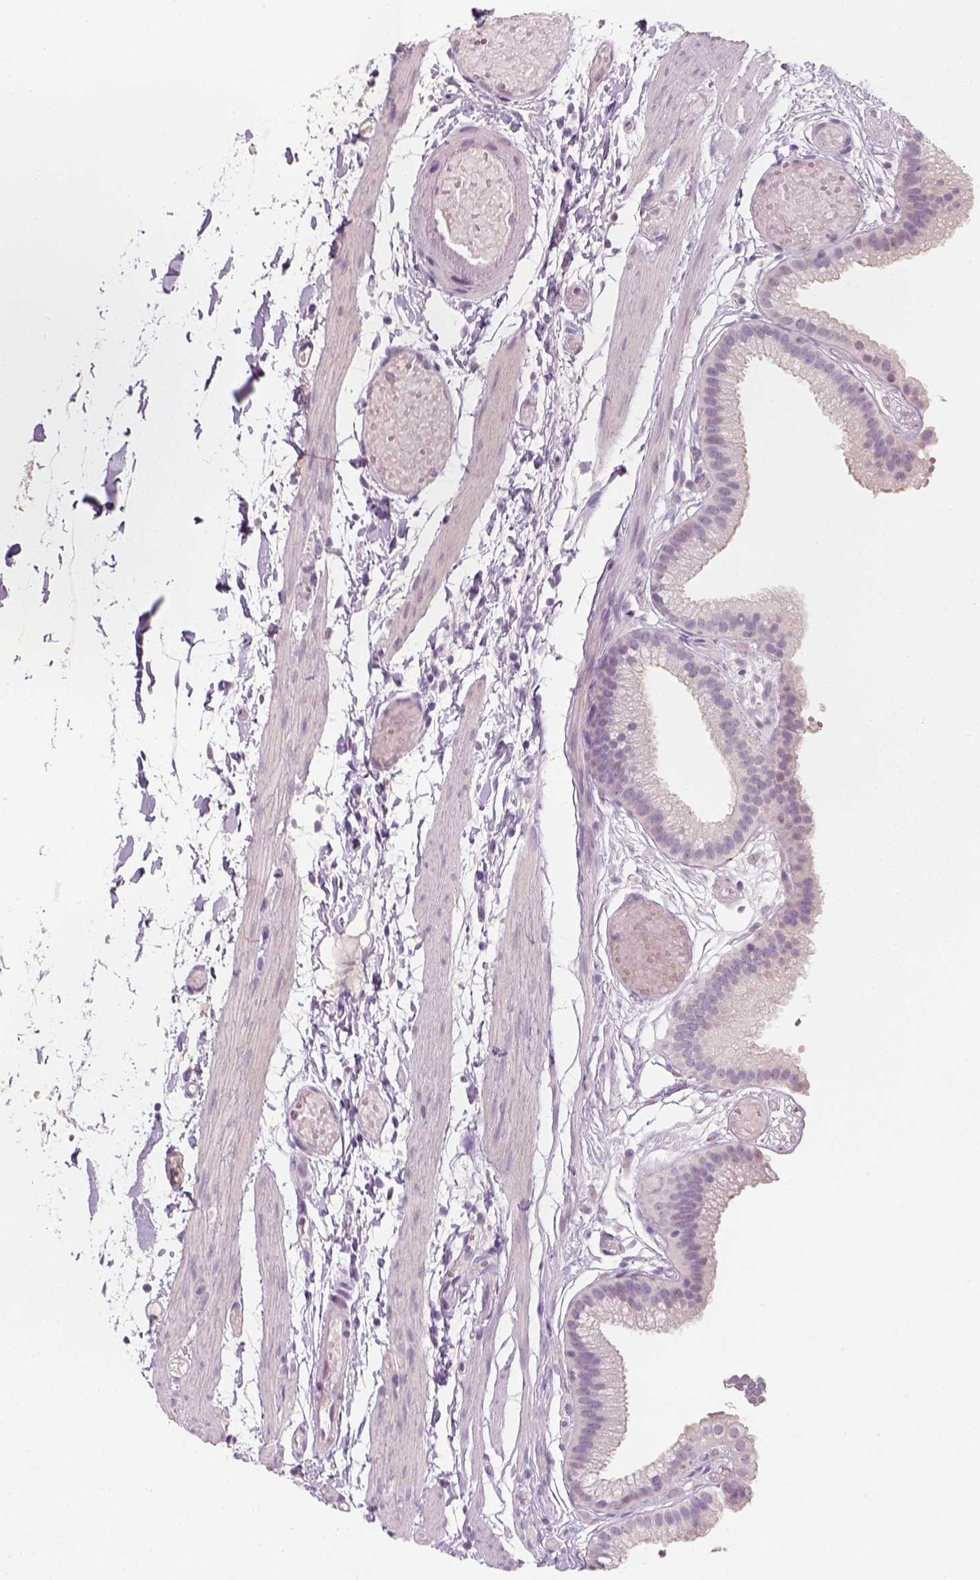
{"staining": {"intensity": "negative", "quantity": "none", "location": "none"}, "tissue": "gallbladder", "cell_type": "Glandular cells", "image_type": "normal", "snomed": [{"axis": "morphology", "description": "Normal tissue, NOS"}, {"axis": "topography", "description": "Gallbladder"}], "caption": "A photomicrograph of human gallbladder is negative for staining in glandular cells. Brightfield microscopy of immunohistochemistry (IHC) stained with DAB (3,3'-diaminobenzidine) (brown) and hematoxylin (blue), captured at high magnification.", "gene": "TP53", "patient": {"sex": "female", "age": 45}}